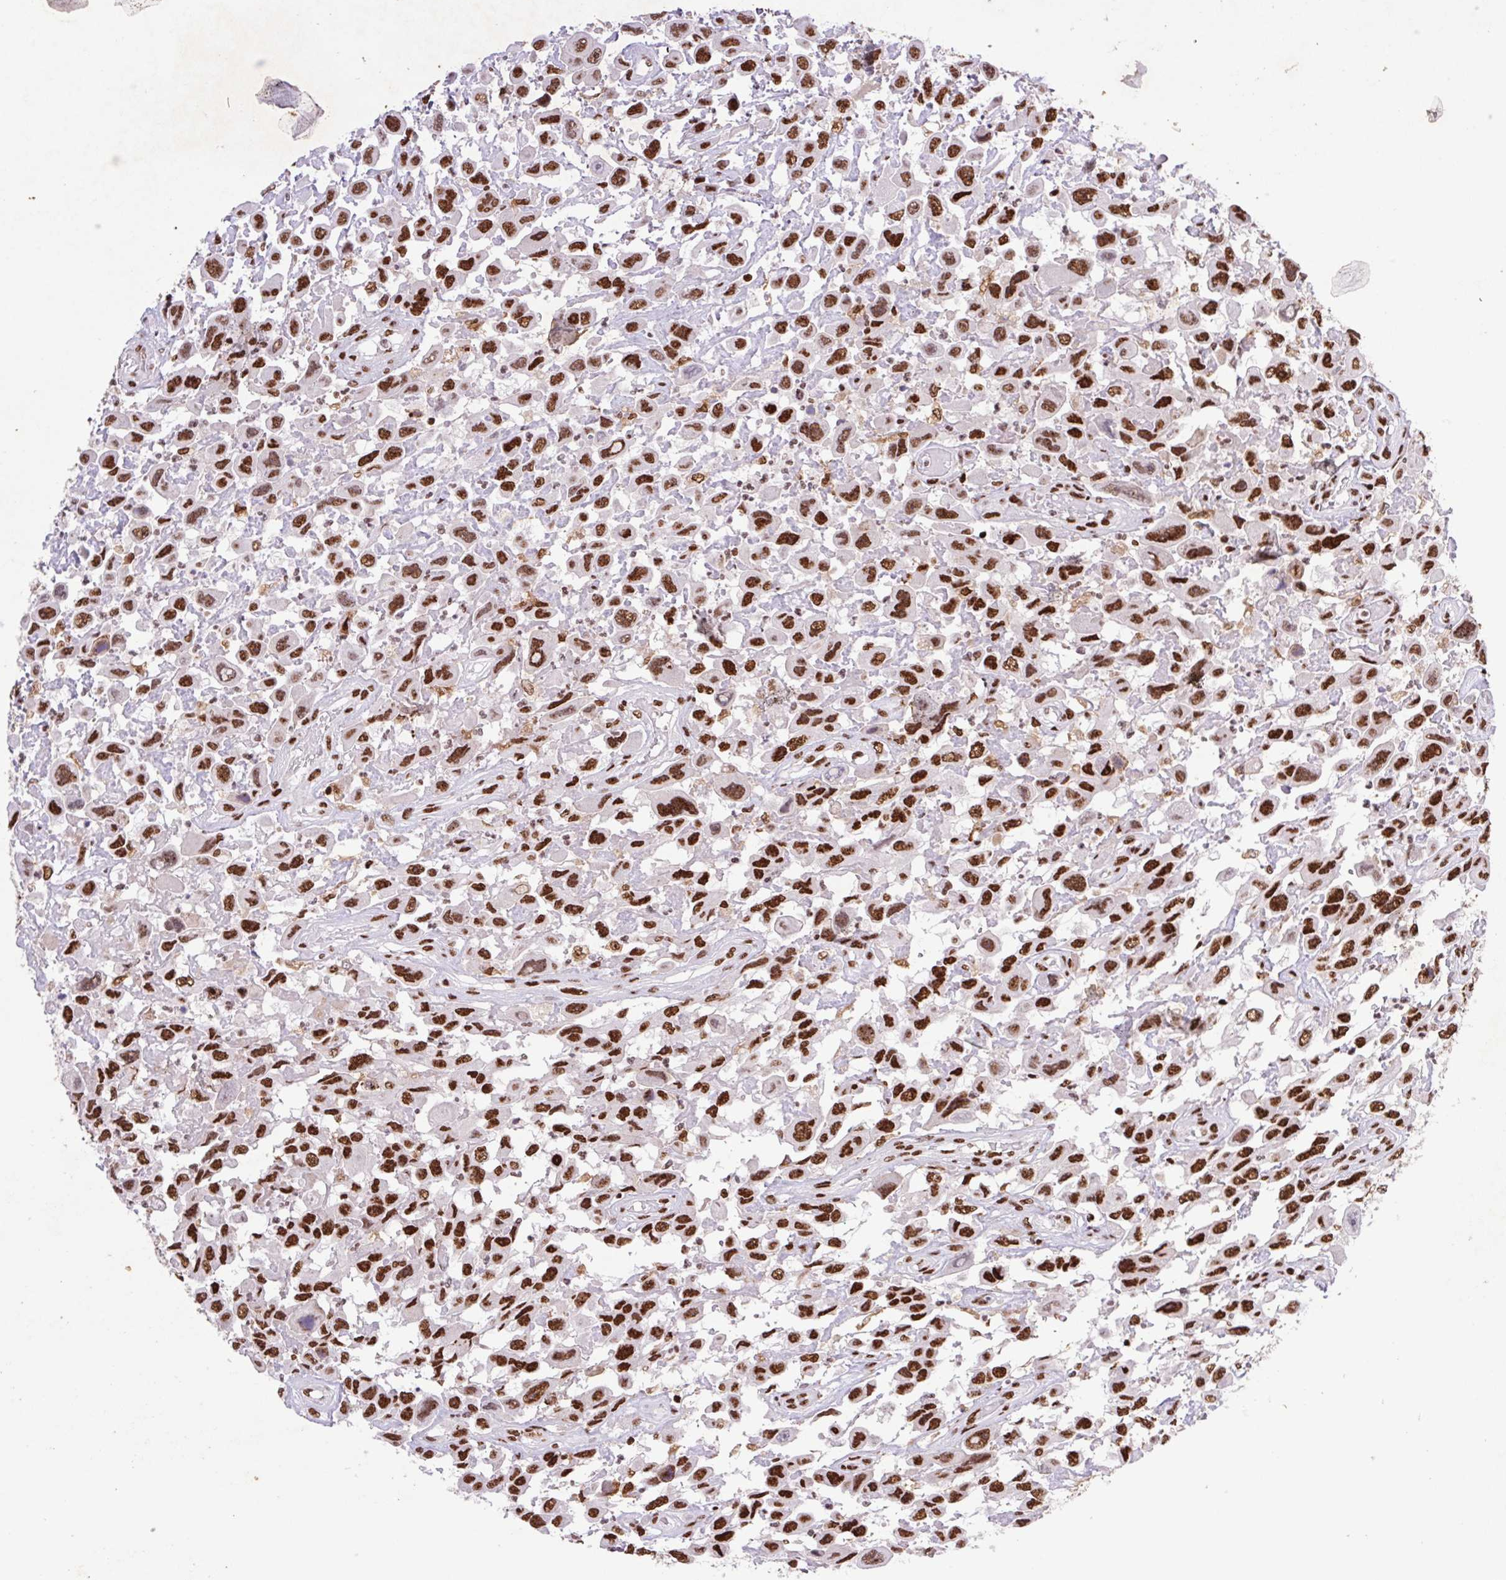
{"staining": {"intensity": "strong", "quantity": ">75%", "location": "nuclear"}, "tissue": "urothelial cancer", "cell_type": "Tumor cells", "image_type": "cancer", "snomed": [{"axis": "morphology", "description": "Urothelial carcinoma, High grade"}, {"axis": "topography", "description": "Urinary bladder"}], "caption": "Immunohistochemistry of human high-grade urothelial carcinoma shows high levels of strong nuclear staining in about >75% of tumor cells. (Stains: DAB in brown, nuclei in blue, Microscopy: brightfield microscopy at high magnification).", "gene": "LDLRAD4", "patient": {"sex": "male", "age": 53}}